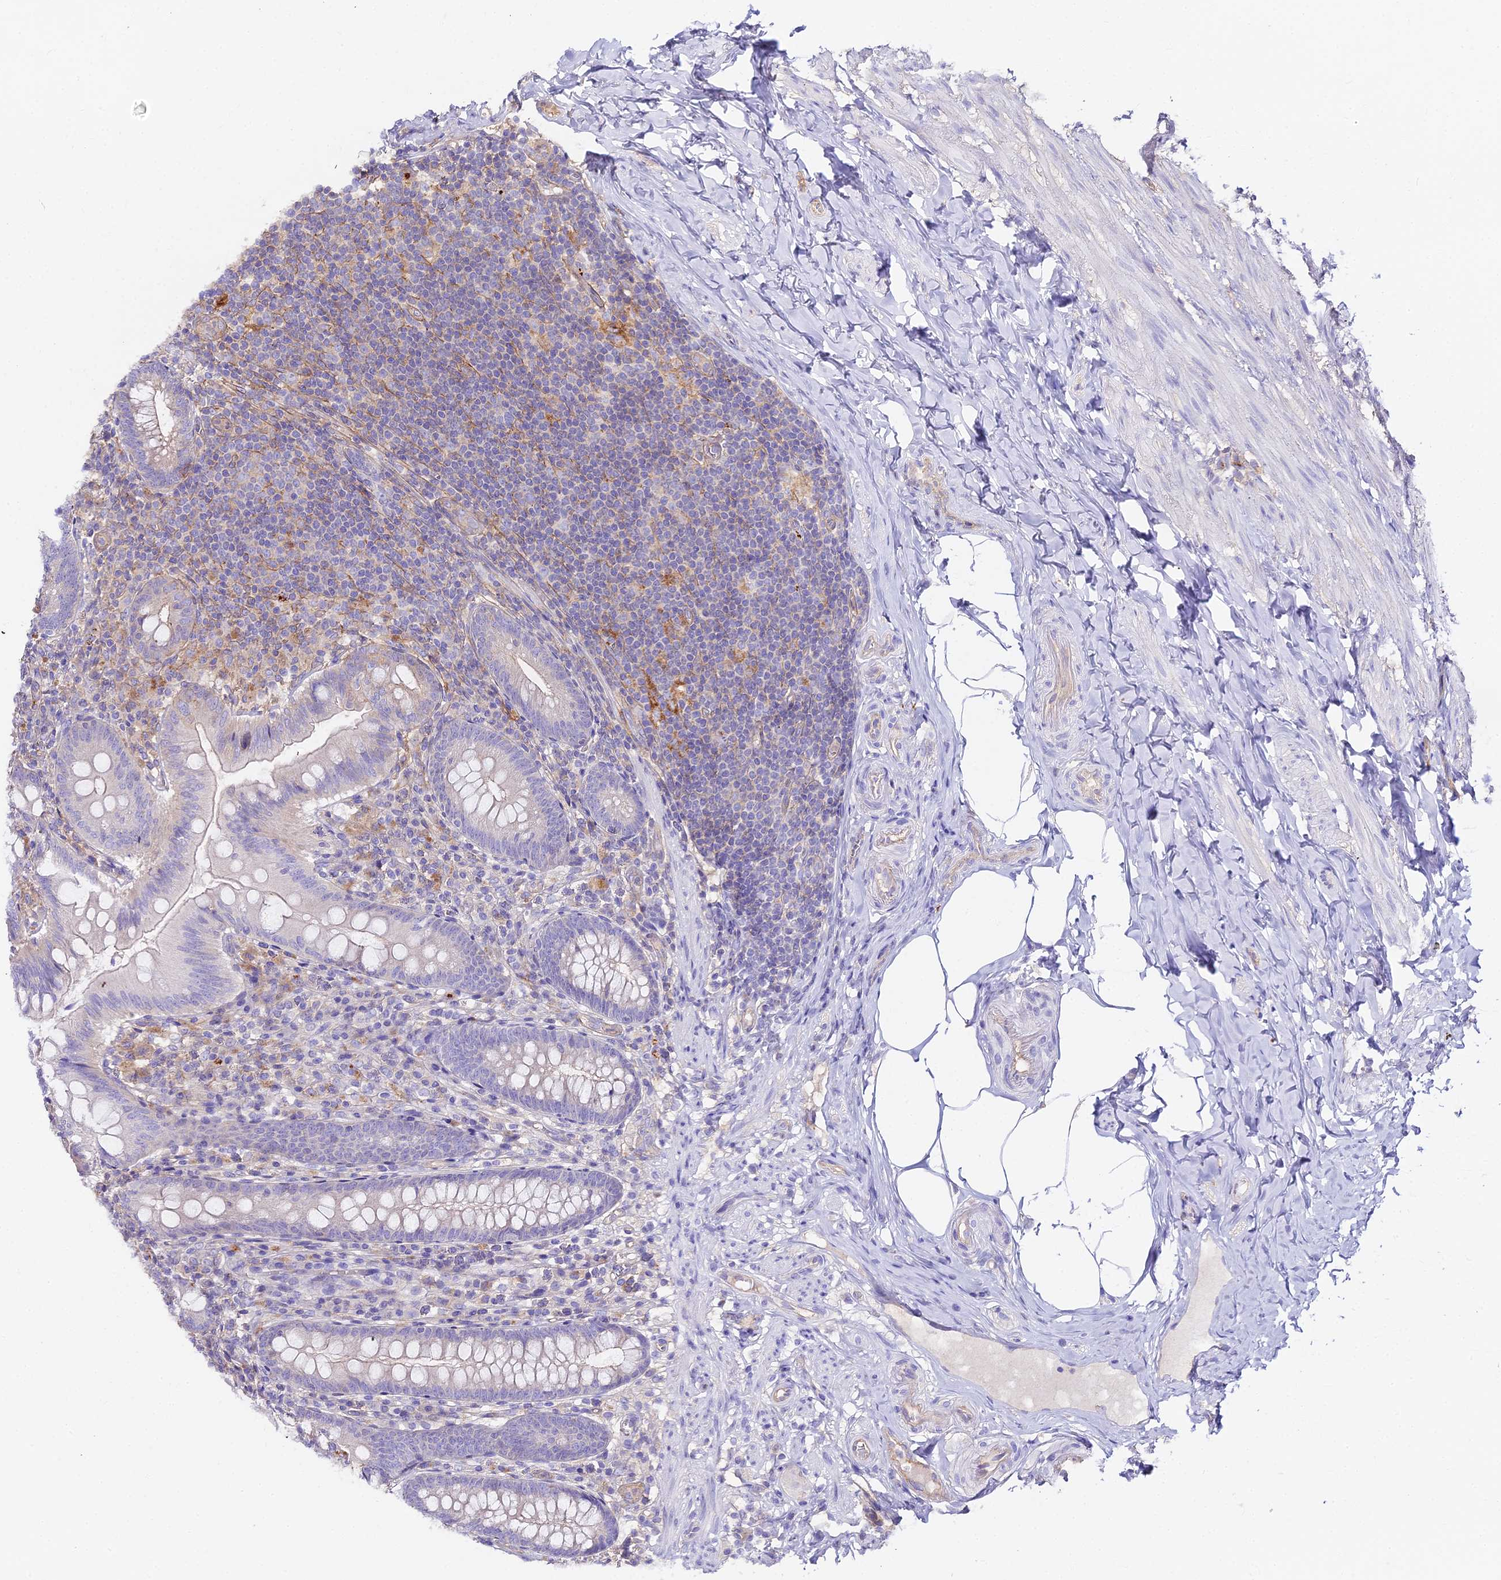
{"staining": {"intensity": "negative", "quantity": "none", "location": "none"}, "tissue": "appendix", "cell_type": "Glandular cells", "image_type": "normal", "snomed": [{"axis": "morphology", "description": "Normal tissue, NOS"}, {"axis": "topography", "description": "Appendix"}], "caption": "This histopathology image is of benign appendix stained with immunohistochemistry to label a protein in brown with the nuclei are counter-stained blue. There is no staining in glandular cells.", "gene": "GLYAT", "patient": {"sex": "male", "age": 55}}